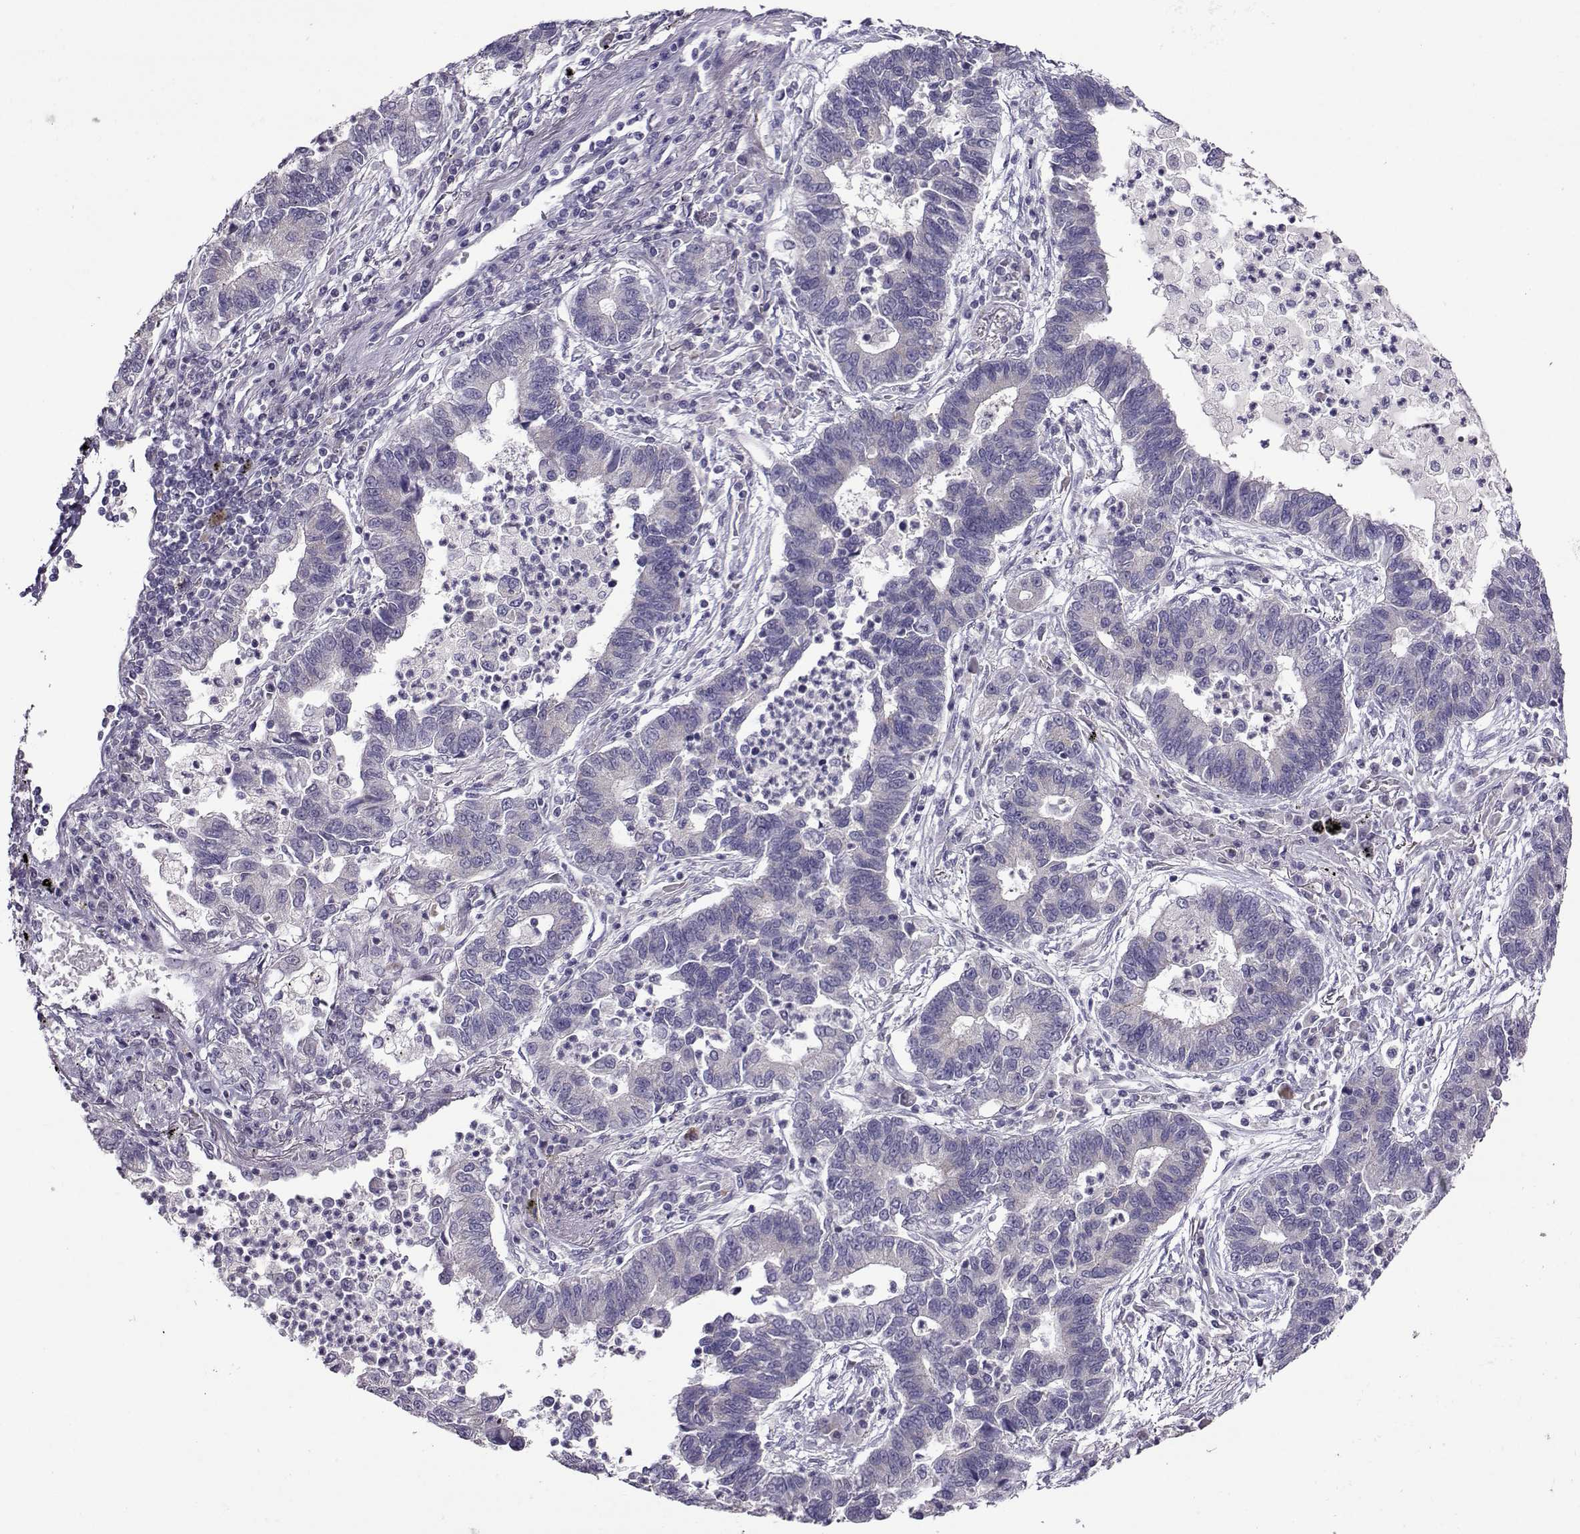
{"staining": {"intensity": "negative", "quantity": "none", "location": "none"}, "tissue": "lung cancer", "cell_type": "Tumor cells", "image_type": "cancer", "snomed": [{"axis": "morphology", "description": "Adenocarcinoma, NOS"}, {"axis": "topography", "description": "Lung"}], "caption": "The histopathology image shows no significant positivity in tumor cells of adenocarcinoma (lung). (Brightfield microscopy of DAB (3,3'-diaminobenzidine) immunohistochemistry (IHC) at high magnification).", "gene": "DDX20", "patient": {"sex": "female", "age": 57}}